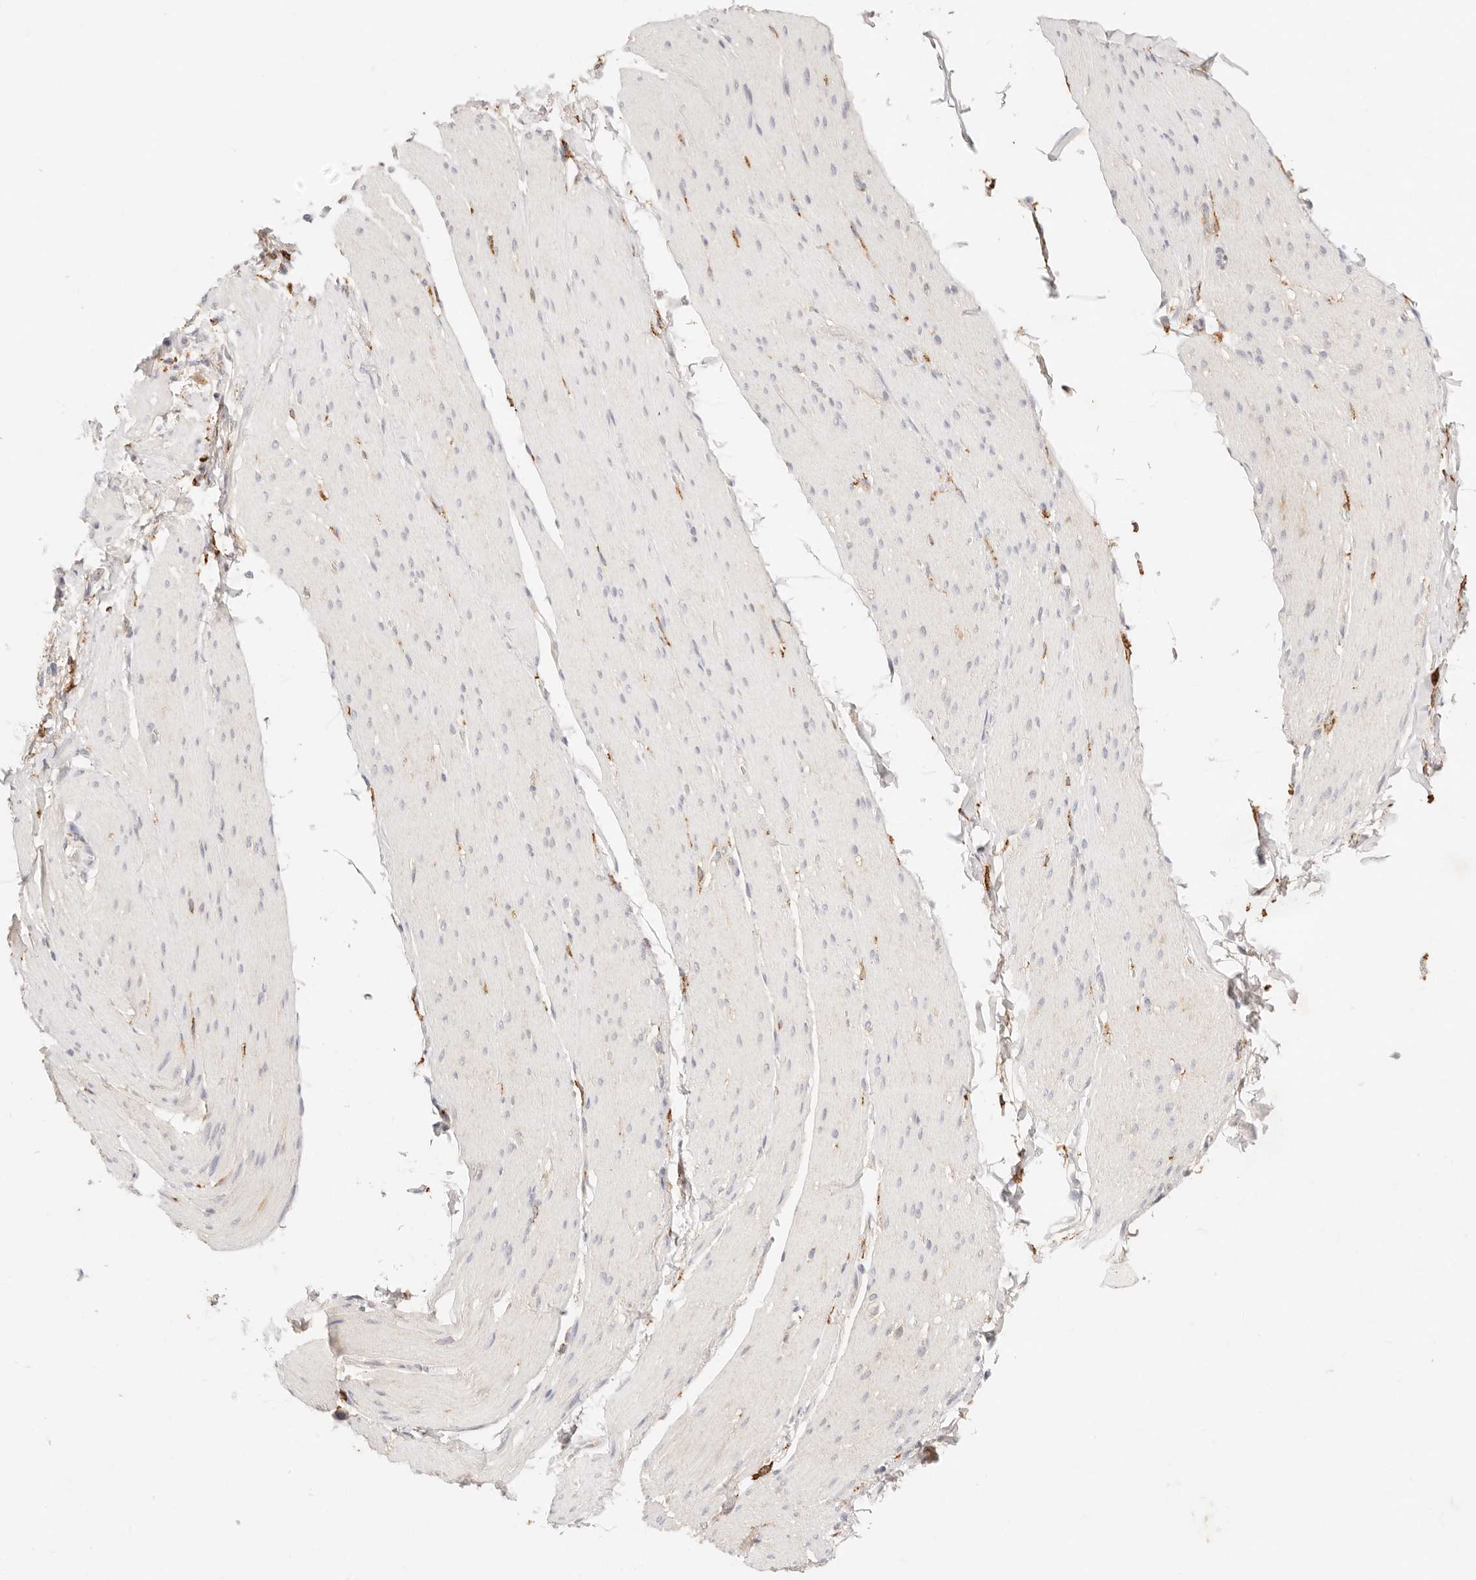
{"staining": {"intensity": "negative", "quantity": "none", "location": "none"}, "tissue": "smooth muscle", "cell_type": "Smooth muscle cells", "image_type": "normal", "snomed": [{"axis": "morphology", "description": "Normal tissue, NOS"}, {"axis": "topography", "description": "Smooth muscle"}, {"axis": "topography", "description": "Small intestine"}], "caption": "High magnification brightfield microscopy of normal smooth muscle stained with DAB (3,3'-diaminobenzidine) (brown) and counterstained with hematoxylin (blue): smooth muscle cells show no significant staining.", "gene": "HK2", "patient": {"sex": "female", "age": 84}}